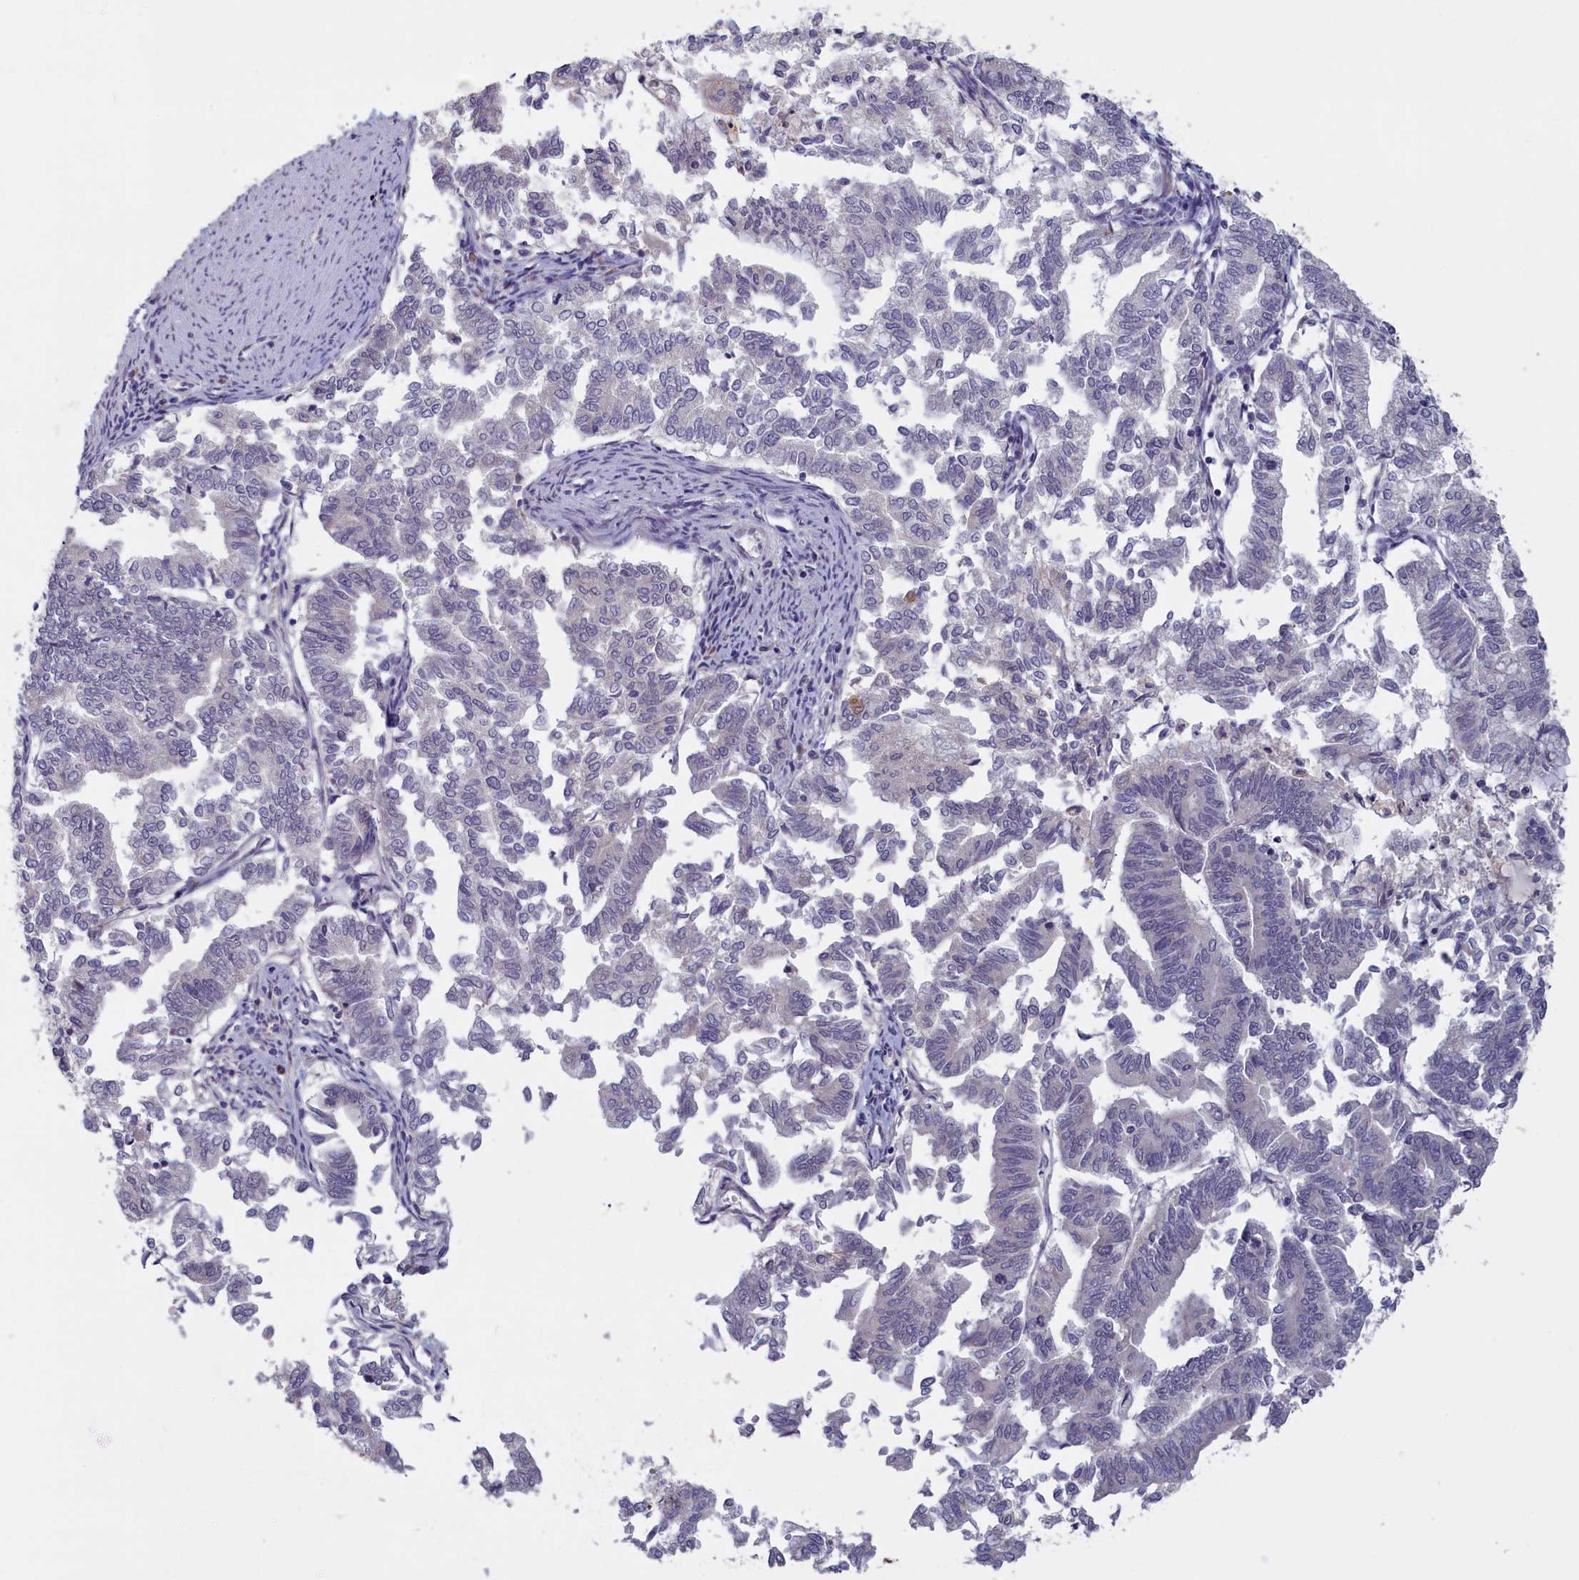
{"staining": {"intensity": "negative", "quantity": "none", "location": "none"}, "tissue": "endometrial cancer", "cell_type": "Tumor cells", "image_type": "cancer", "snomed": [{"axis": "morphology", "description": "Adenocarcinoma, NOS"}, {"axis": "topography", "description": "Endometrium"}], "caption": "Tumor cells are negative for brown protein staining in adenocarcinoma (endometrial).", "gene": "UCHL3", "patient": {"sex": "female", "age": 79}}